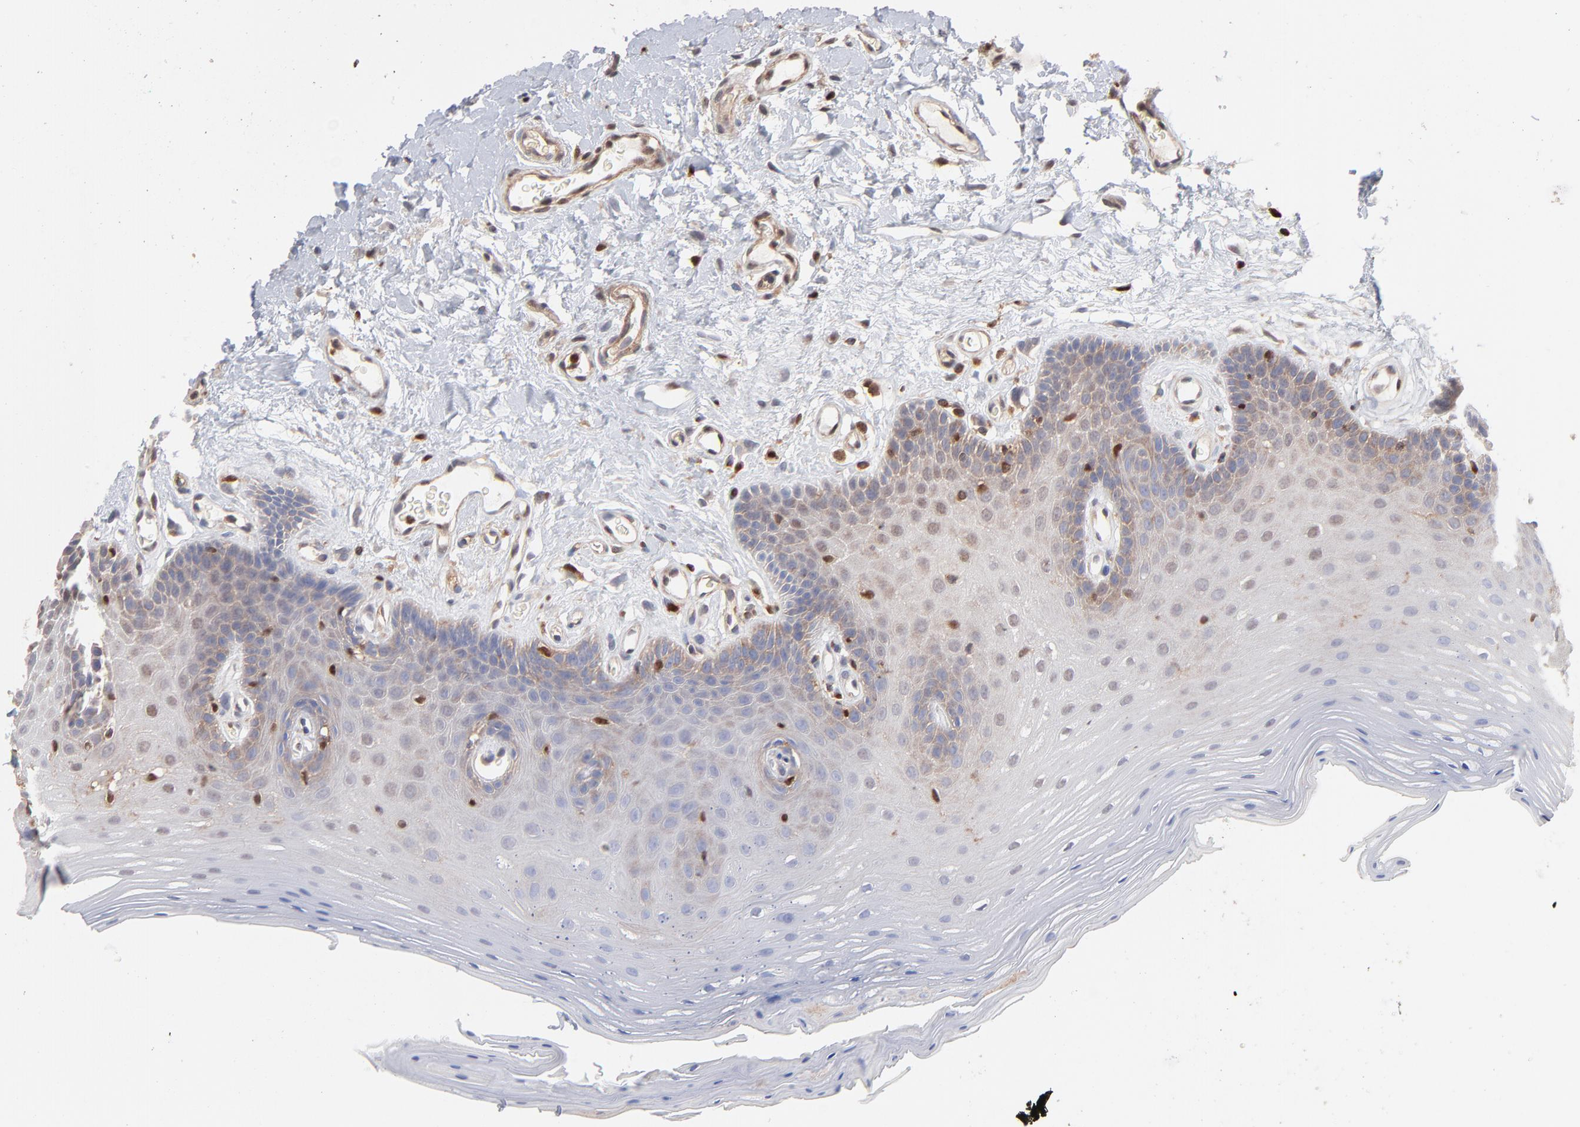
{"staining": {"intensity": "negative", "quantity": "none", "location": "none"}, "tissue": "oral mucosa", "cell_type": "Squamous epithelial cells", "image_type": "normal", "snomed": [{"axis": "morphology", "description": "Normal tissue, NOS"}, {"axis": "morphology", "description": "Squamous cell carcinoma, NOS"}, {"axis": "topography", "description": "Skeletal muscle"}, {"axis": "topography", "description": "Oral tissue"}, {"axis": "topography", "description": "Head-Neck"}], "caption": "Human oral mucosa stained for a protein using immunohistochemistry (IHC) displays no expression in squamous epithelial cells.", "gene": "ARHGEF6", "patient": {"sex": "male", "age": 71}}